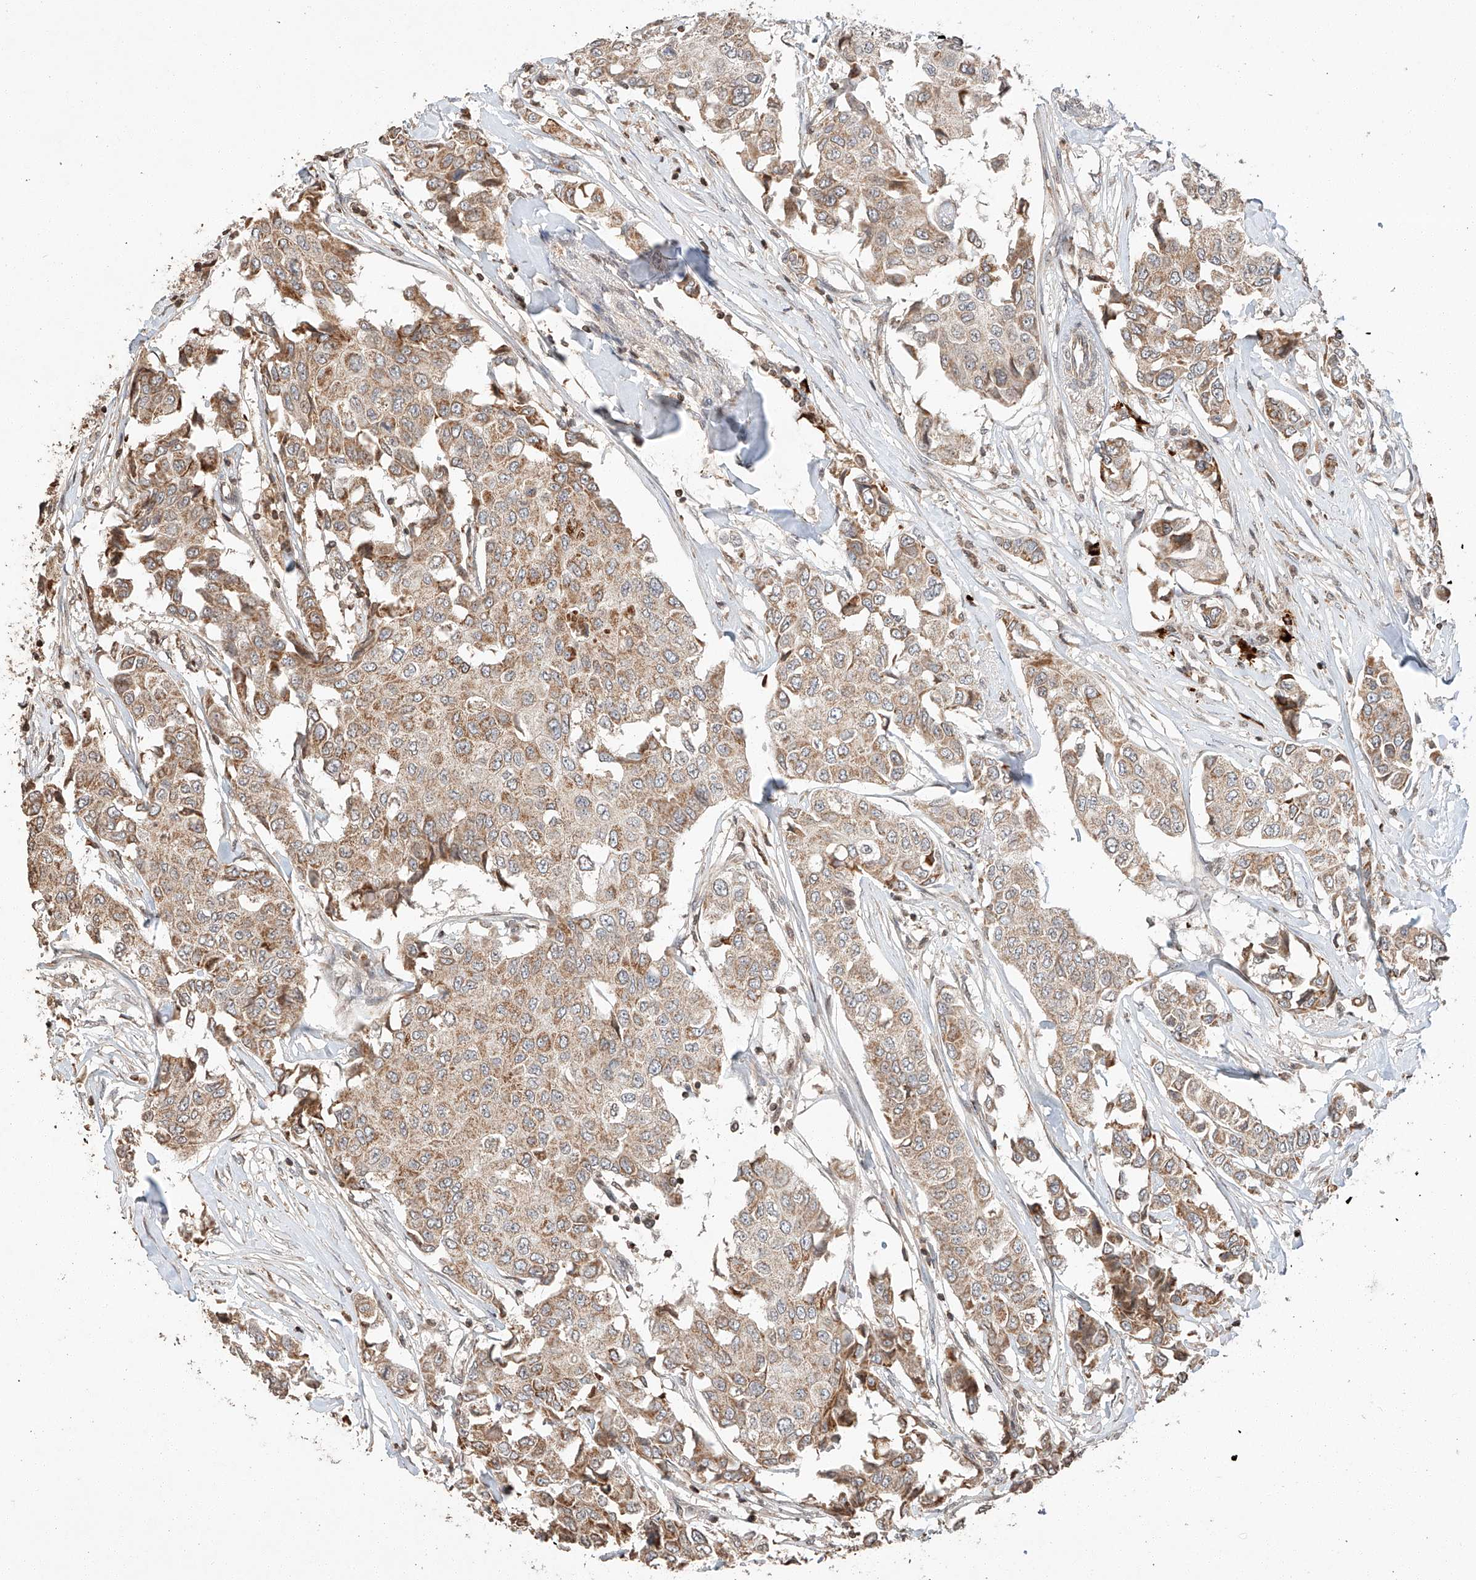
{"staining": {"intensity": "moderate", "quantity": ">75%", "location": "cytoplasmic/membranous"}, "tissue": "breast cancer", "cell_type": "Tumor cells", "image_type": "cancer", "snomed": [{"axis": "morphology", "description": "Duct carcinoma"}, {"axis": "topography", "description": "Breast"}], "caption": "High-magnification brightfield microscopy of breast cancer (invasive ductal carcinoma) stained with DAB (3,3'-diaminobenzidine) (brown) and counterstained with hematoxylin (blue). tumor cells exhibit moderate cytoplasmic/membranous positivity is appreciated in approximately>75% of cells.", "gene": "ARHGAP33", "patient": {"sex": "female", "age": 80}}